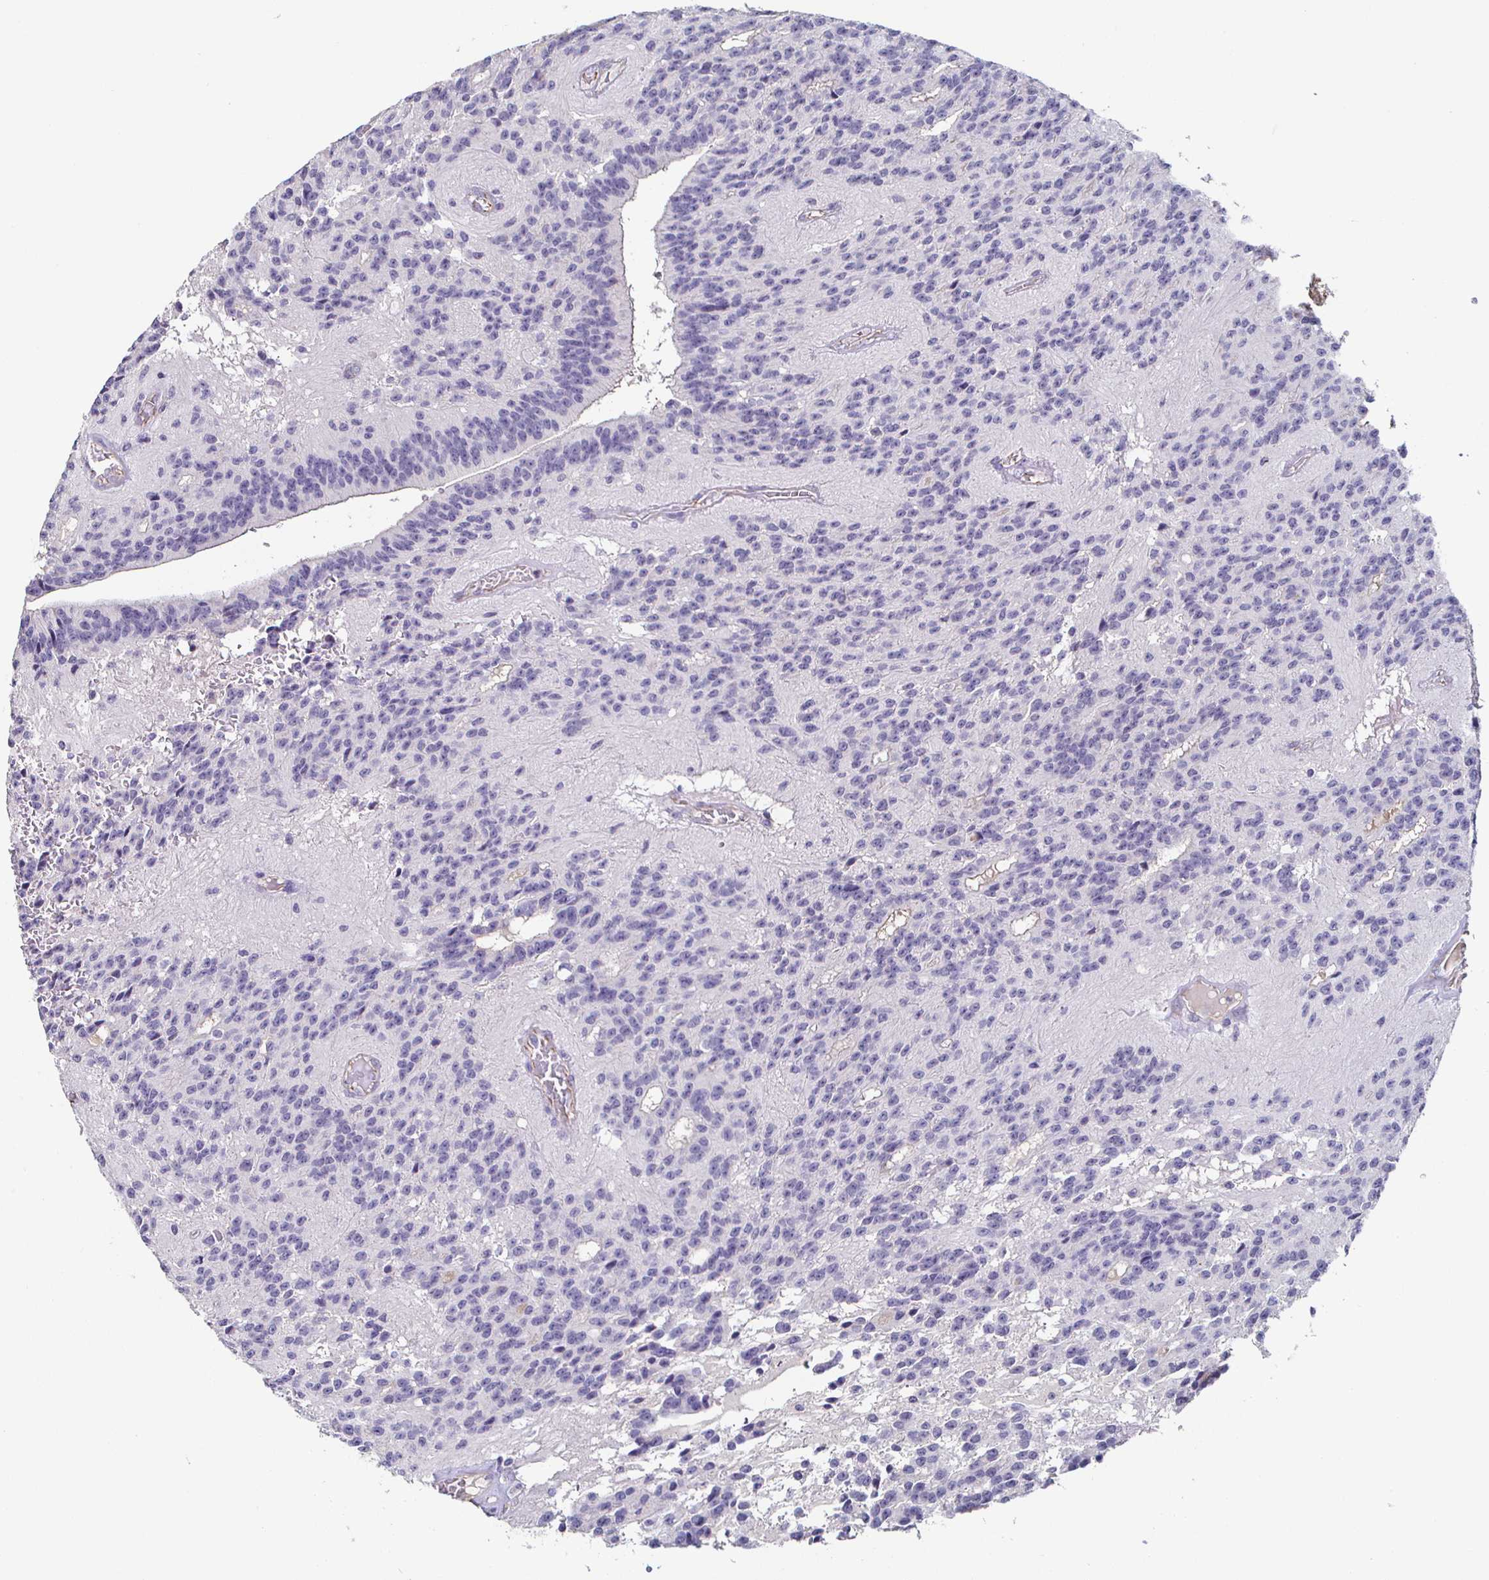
{"staining": {"intensity": "negative", "quantity": "none", "location": "none"}, "tissue": "glioma", "cell_type": "Tumor cells", "image_type": "cancer", "snomed": [{"axis": "morphology", "description": "Glioma, malignant, Low grade"}, {"axis": "topography", "description": "Brain"}], "caption": "IHC image of human glioma stained for a protein (brown), which shows no positivity in tumor cells.", "gene": "PIWIL3", "patient": {"sex": "male", "age": 31}}